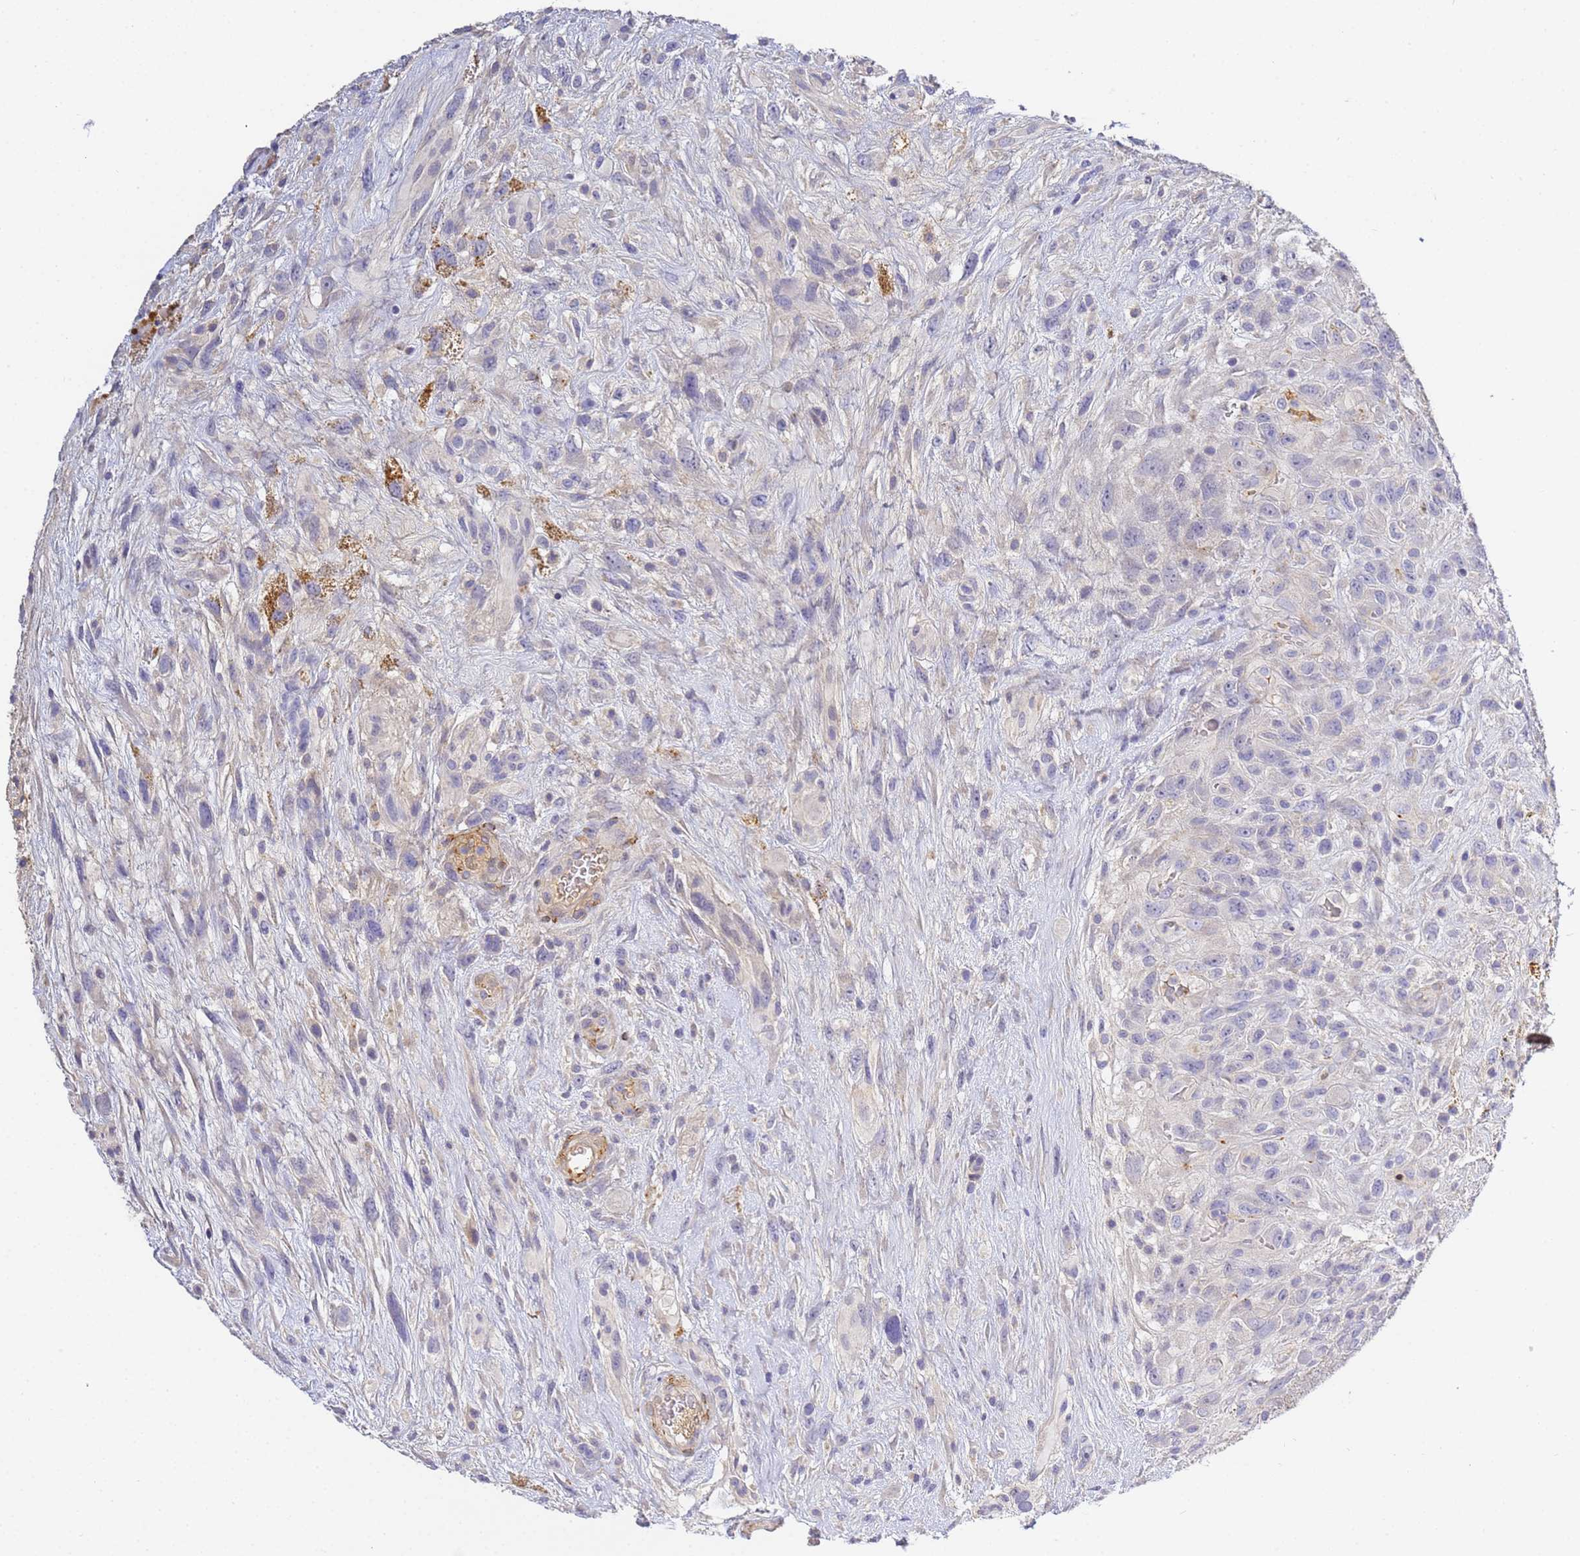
{"staining": {"intensity": "negative", "quantity": "none", "location": "none"}, "tissue": "glioma", "cell_type": "Tumor cells", "image_type": "cancer", "snomed": [{"axis": "morphology", "description": "Glioma, malignant, High grade"}, {"axis": "topography", "description": "Brain"}], "caption": "Tumor cells show no significant protein expression in glioma.", "gene": "CFH", "patient": {"sex": "male", "age": 61}}